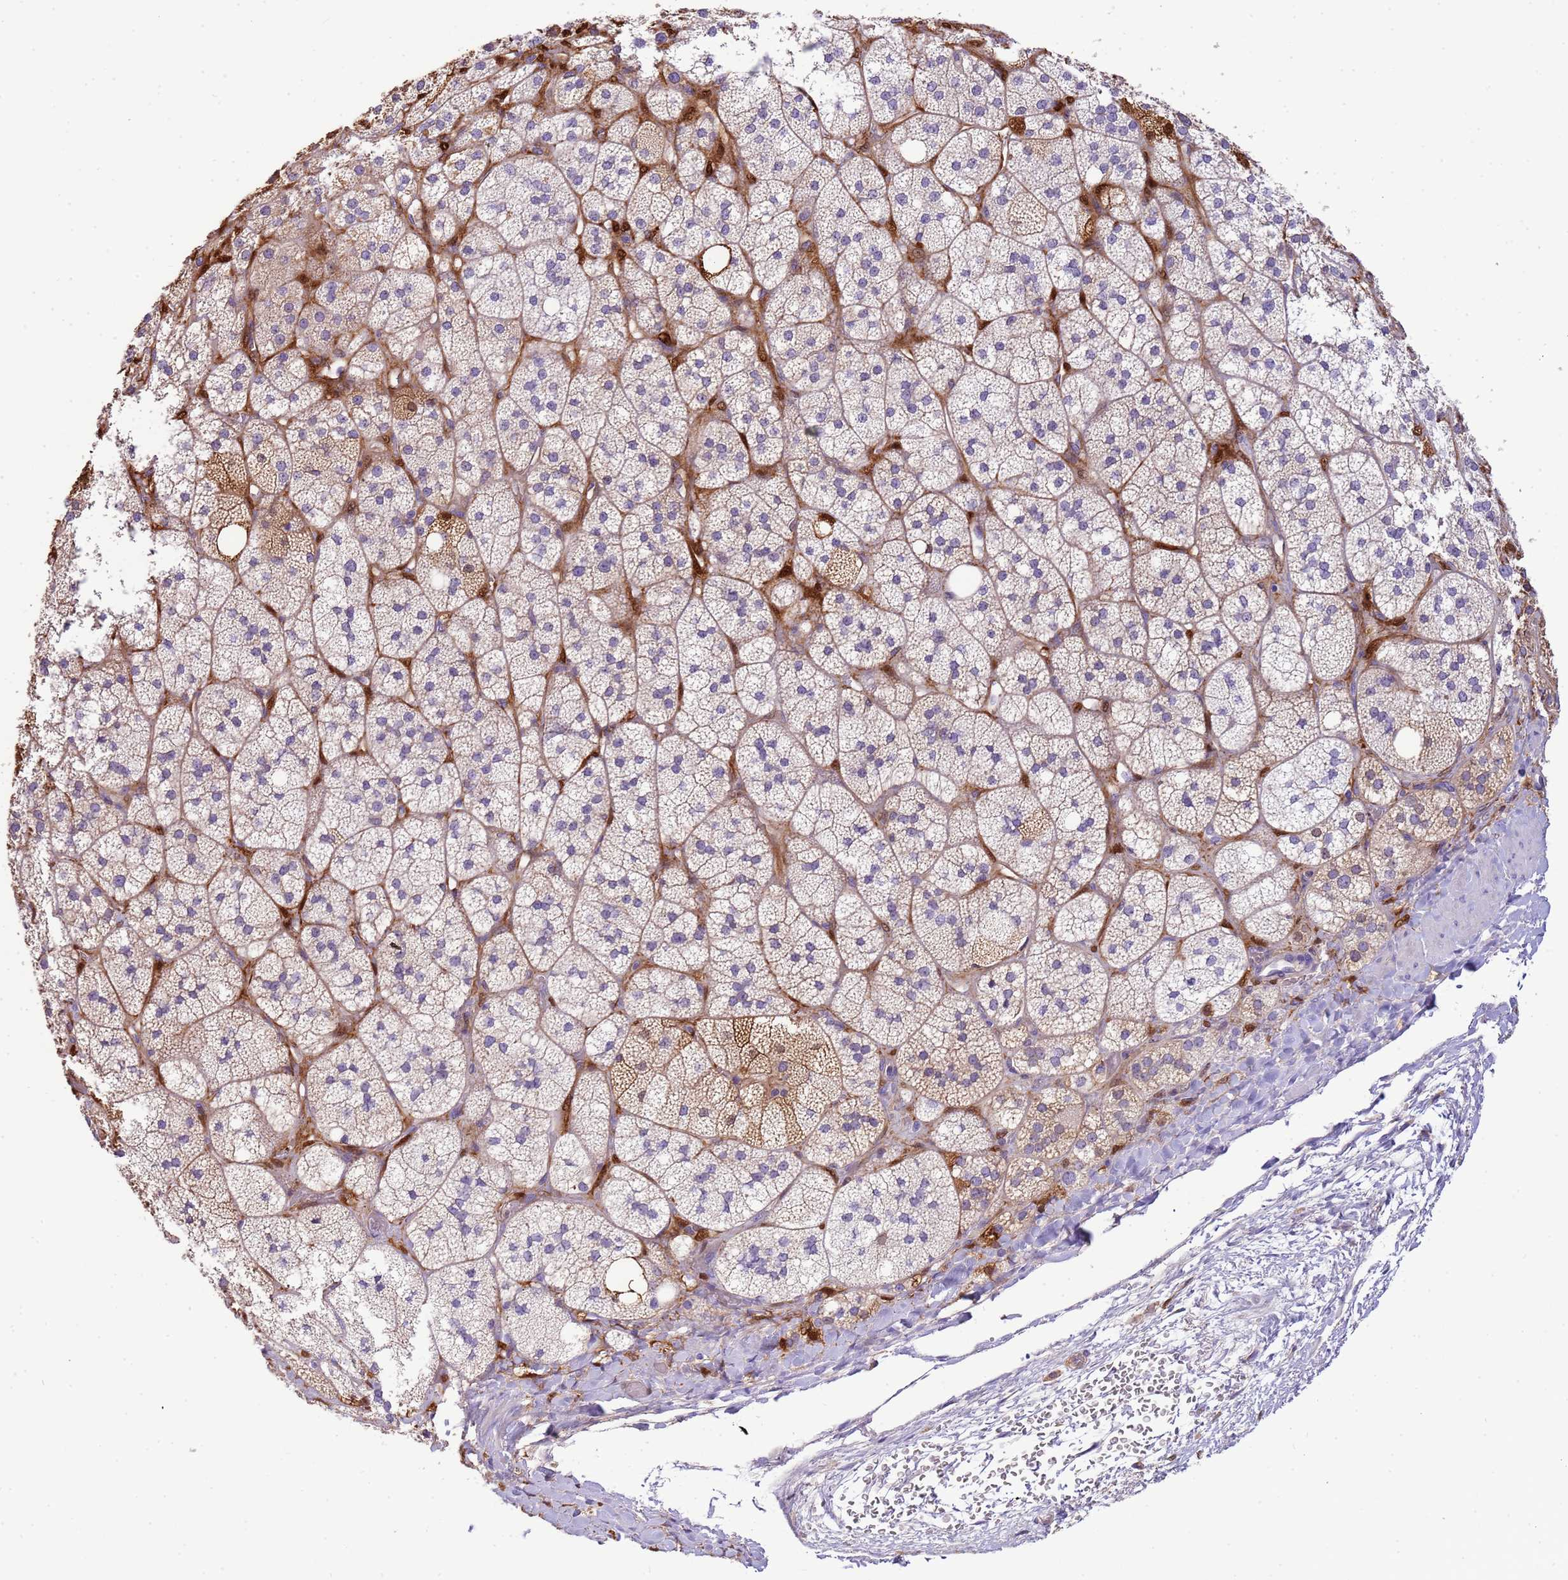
{"staining": {"intensity": "moderate", "quantity": "<25%", "location": "cytoplasmic/membranous"}, "tissue": "adrenal gland", "cell_type": "Glandular cells", "image_type": "normal", "snomed": [{"axis": "morphology", "description": "Normal tissue, NOS"}, {"axis": "topography", "description": "Adrenal gland"}], "caption": "Immunohistochemistry (IHC) staining of normal adrenal gland, which reveals low levels of moderate cytoplasmic/membranous staining in approximately <25% of glandular cells indicating moderate cytoplasmic/membranous protein expression. The staining was performed using DAB (3,3'-diaminobenzidine) (brown) for protein detection and nuclei were counterstained in hematoxylin (blue).", "gene": "PLCXD3", "patient": {"sex": "male", "age": 61}}